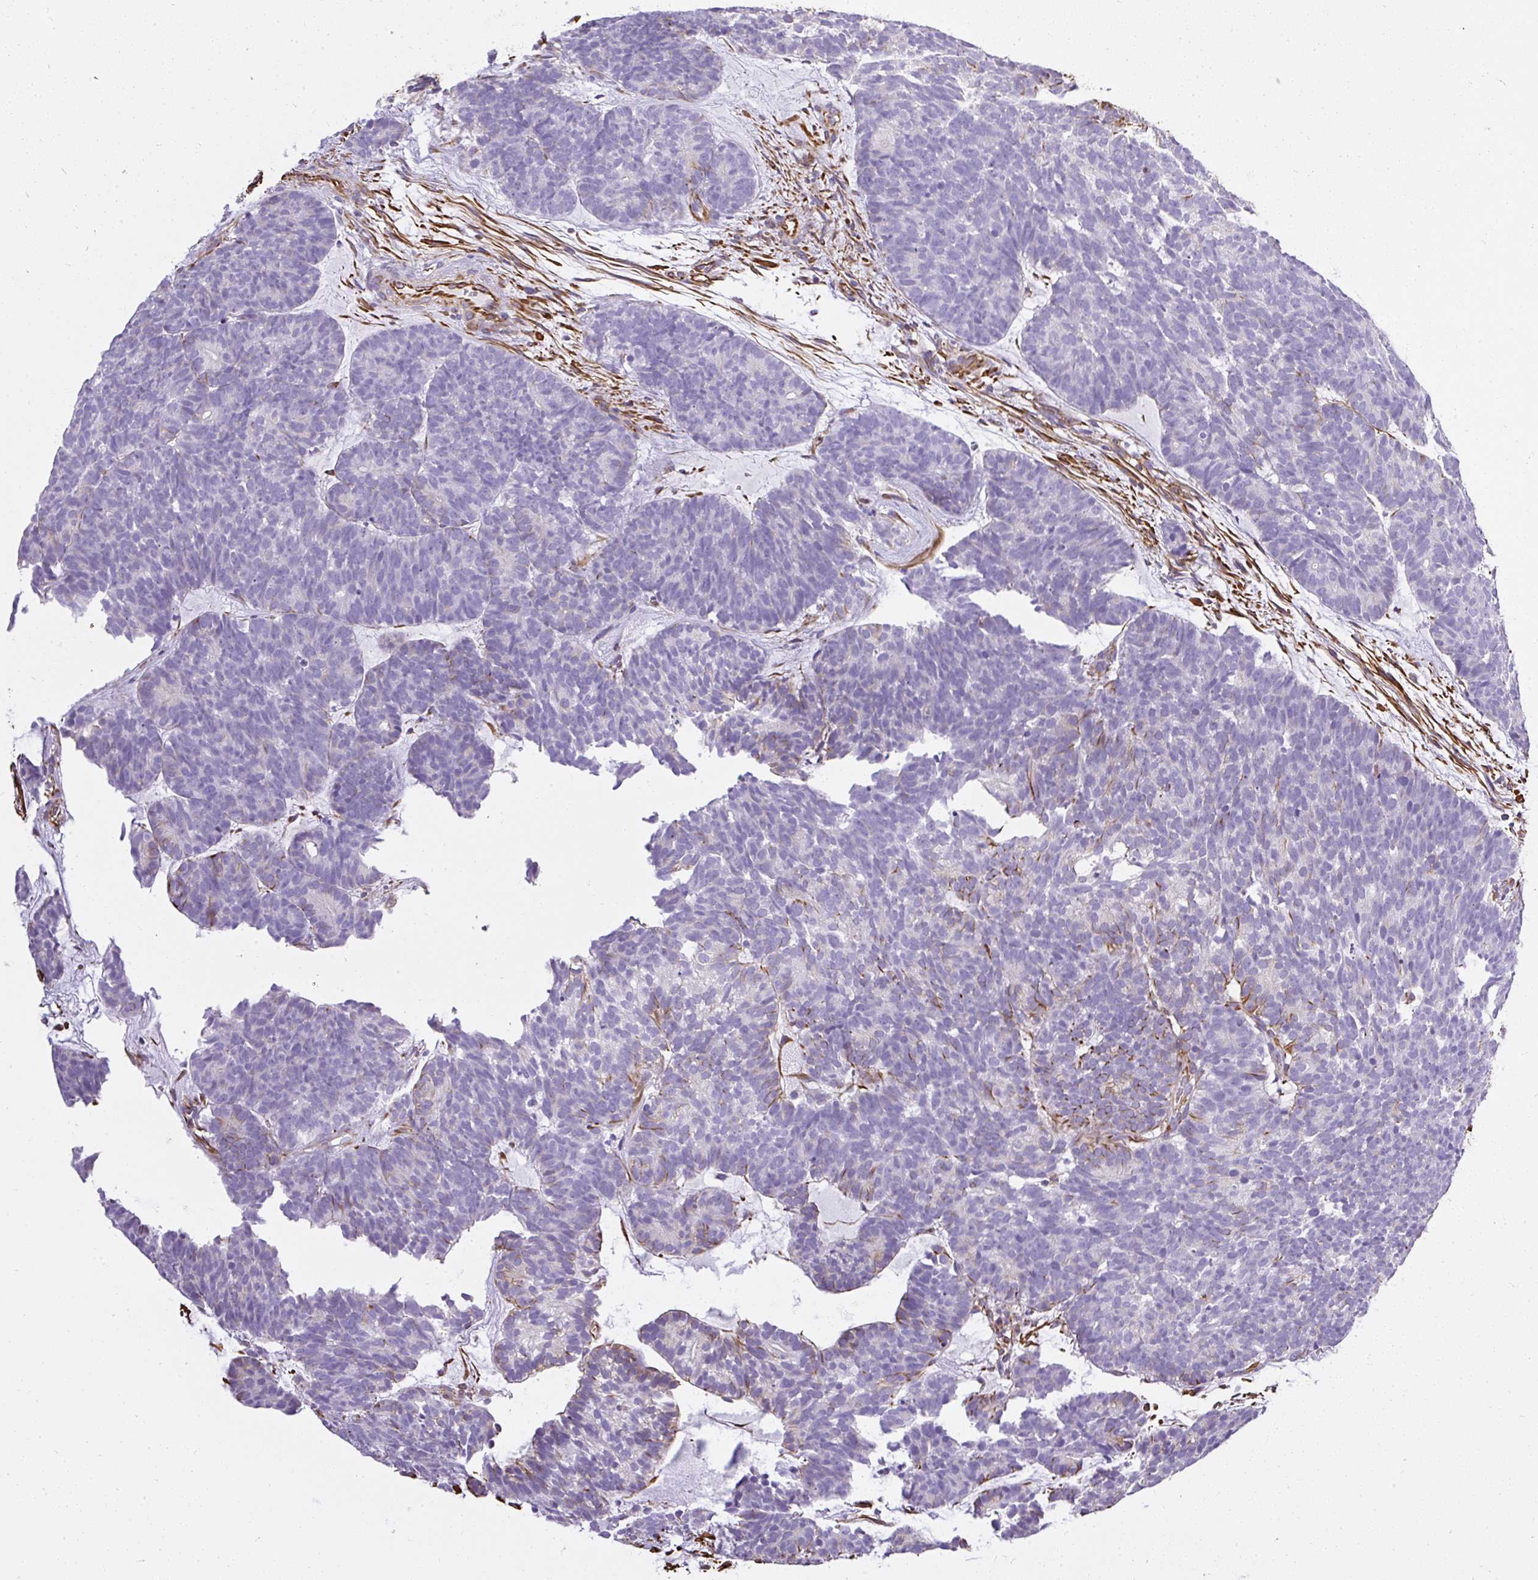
{"staining": {"intensity": "negative", "quantity": "none", "location": "none"}, "tissue": "head and neck cancer", "cell_type": "Tumor cells", "image_type": "cancer", "snomed": [{"axis": "morphology", "description": "Adenocarcinoma, NOS"}, {"axis": "topography", "description": "Head-Neck"}], "caption": "Immunohistochemistry micrograph of neoplastic tissue: adenocarcinoma (head and neck) stained with DAB demonstrates no significant protein positivity in tumor cells. (DAB (3,3'-diaminobenzidine) IHC with hematoxylin counter stain).", "gene": "PLS1", "patient": {"sex": "female", "age": 81}}